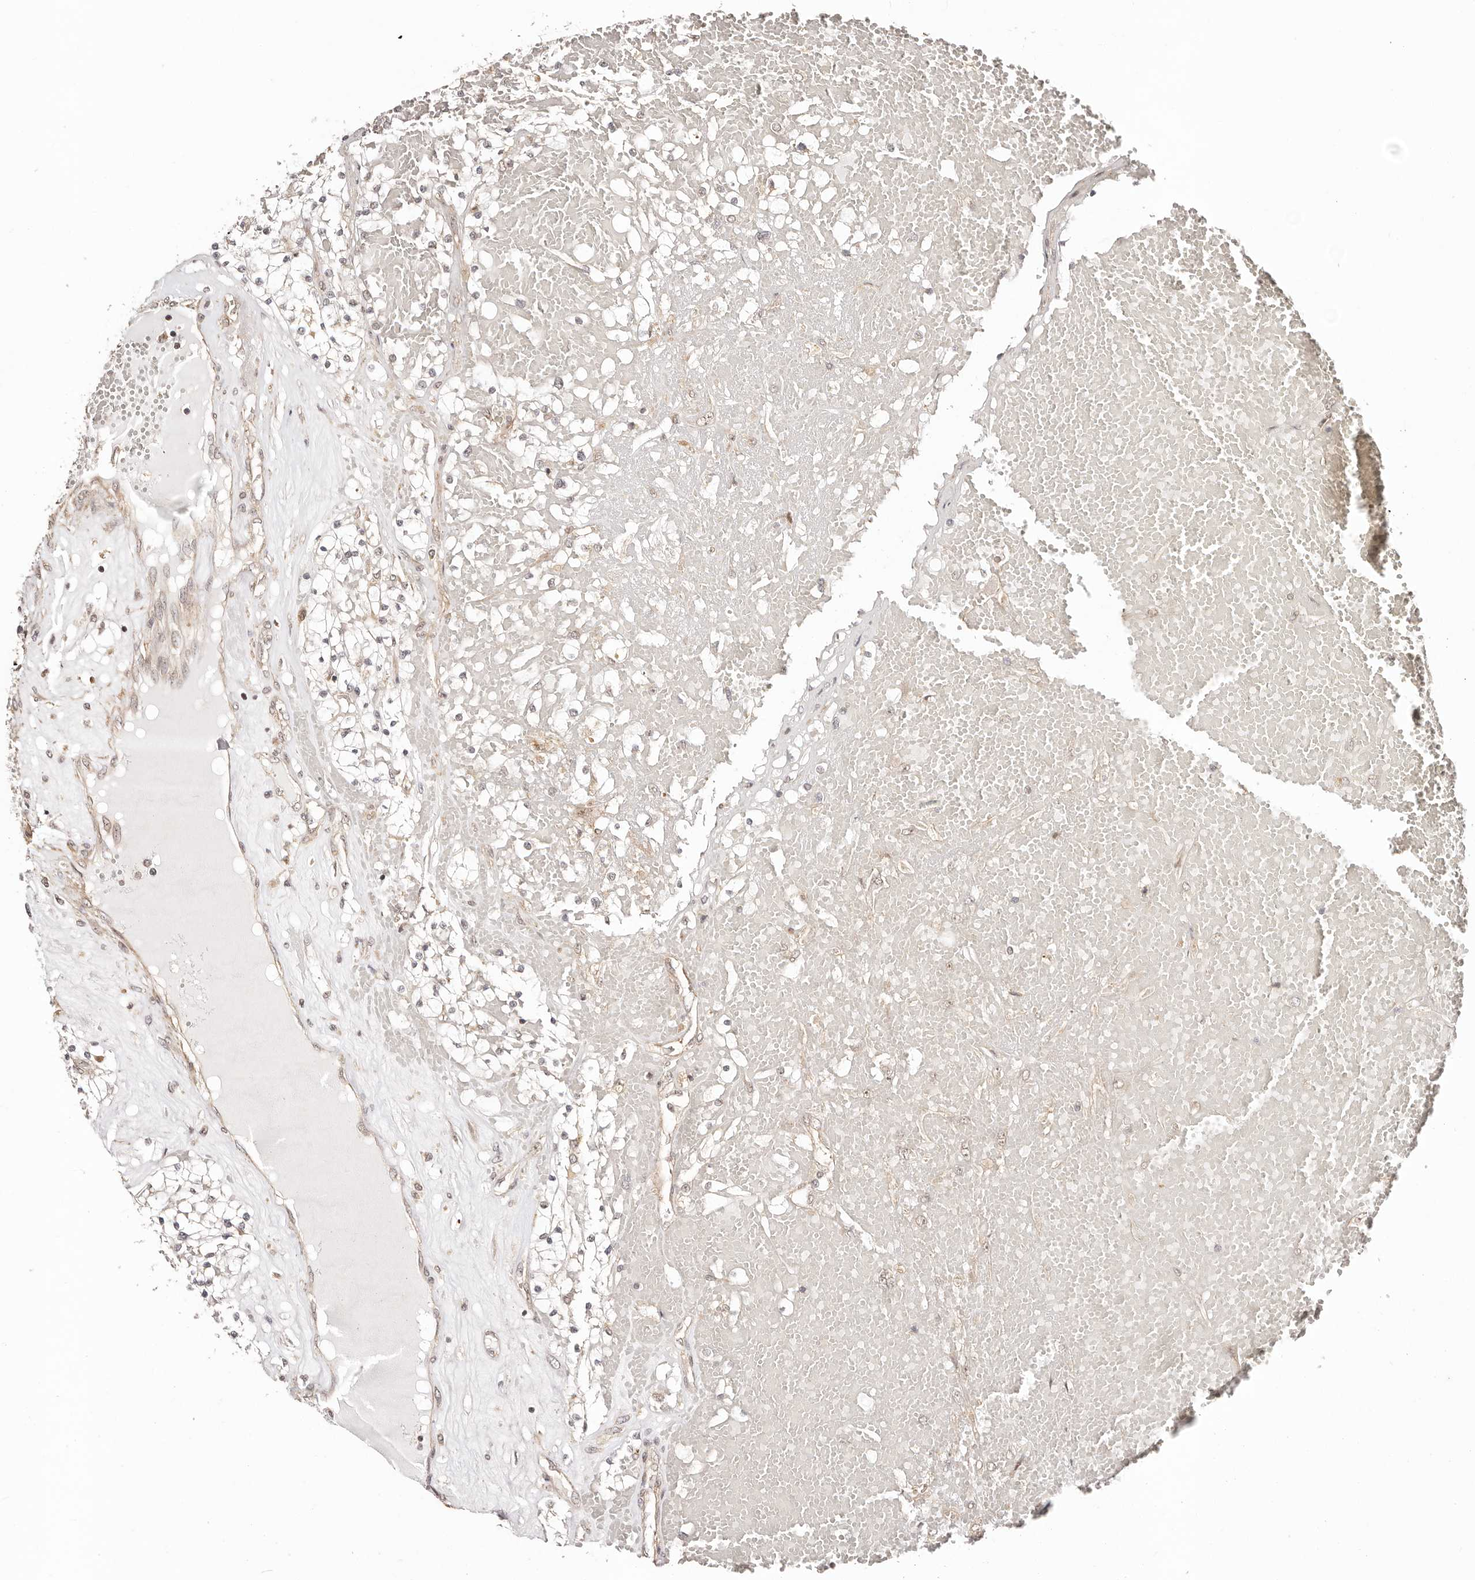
{"staining": {"intensity": "negative", "quantity": "none", "location": "none"}, "tissue": "renal cancer", "cell_type": "Tumor cells", "image_type": "cancer", "snomed": [{"axis": "morphology", "description": "Normal tissue, NOS"}, {"axis": "morphology", "description": "Adenocarcinoma, NOS"}, {"axis": "topography", "description": "Kidney"}], "caption": "An immunohistochemistry image of renal cancer (adenocarcinoma) is shown. There is no staining in tumor cells of renal cancer (adenocarcinoma).", "gene": "CTNNBL1", "patient": {"sex": "male", "age": 68}}